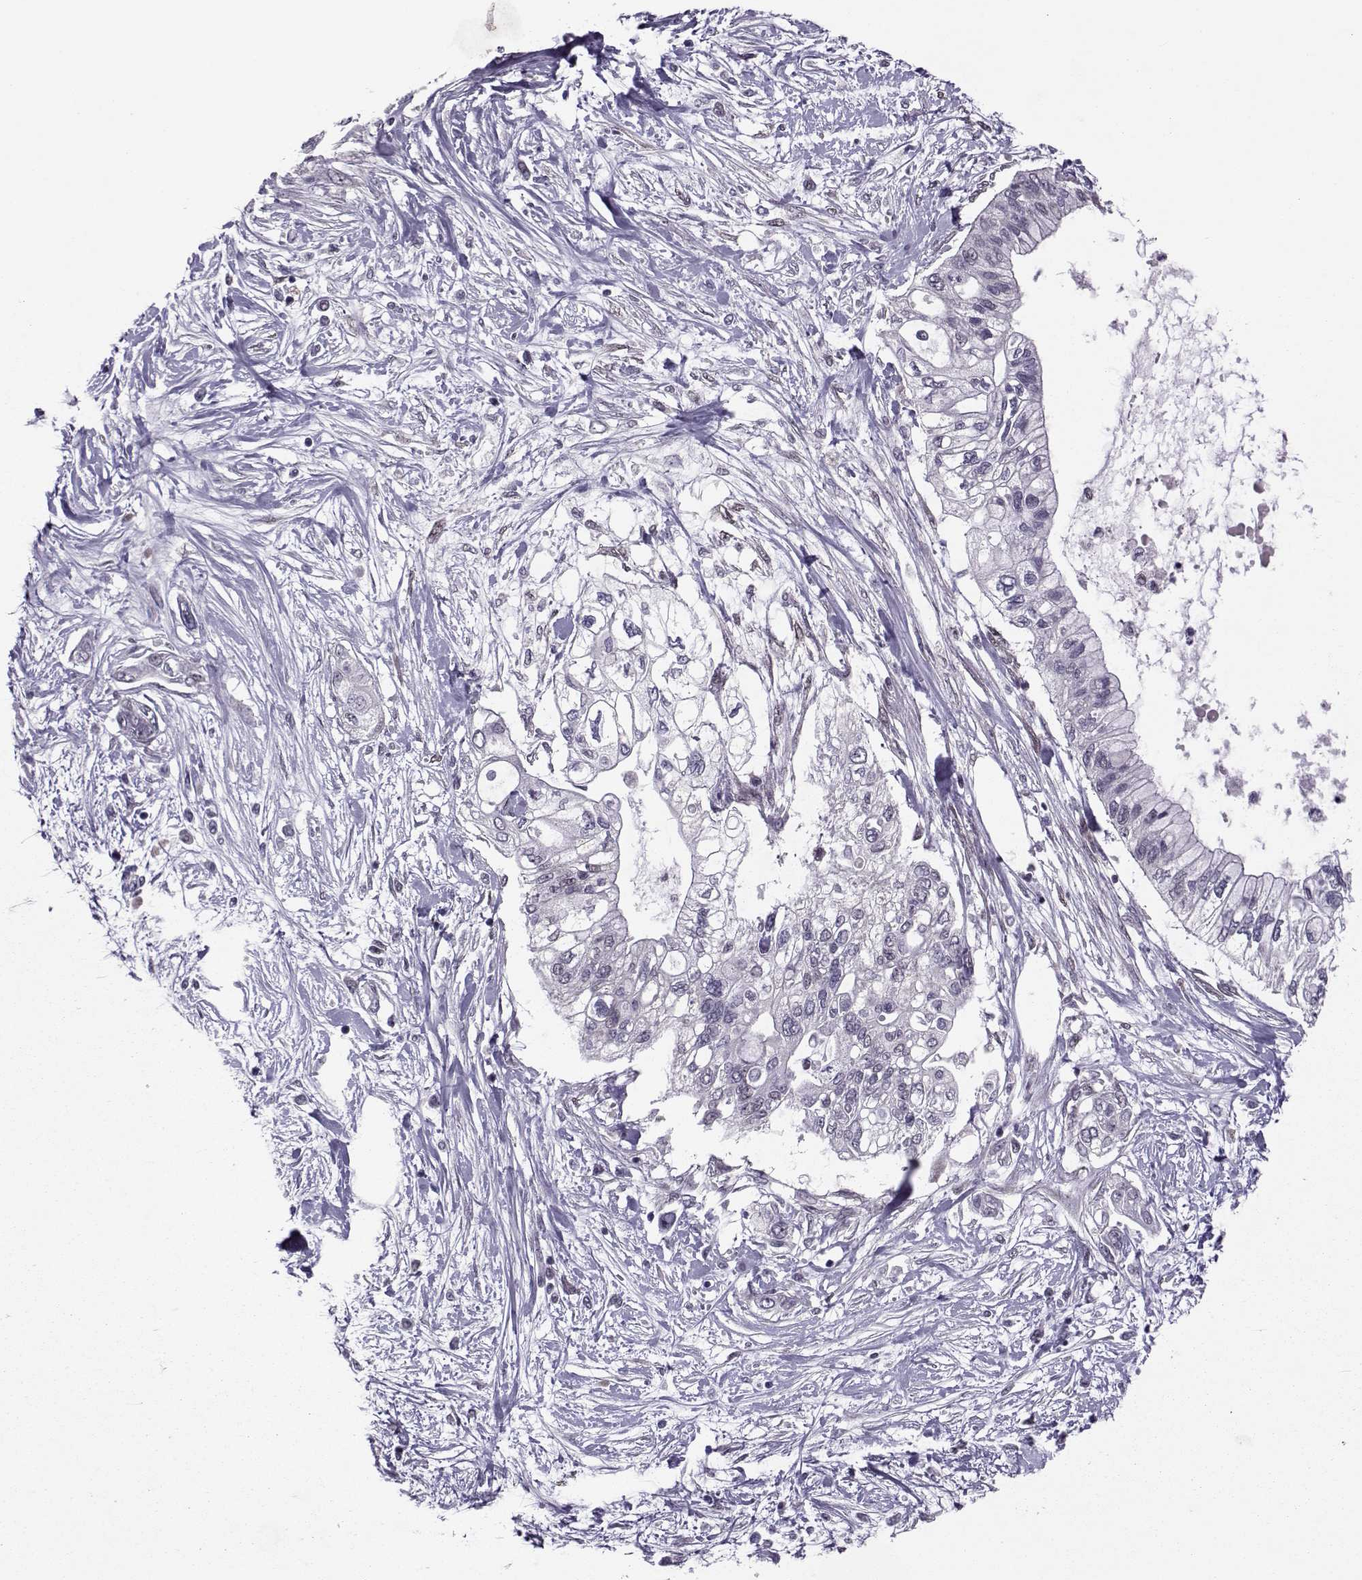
{"staining": {"intensity": "negative", "quantity": "none", "location": "none"}, "tissue": "pancreatic cancer", "cell_type": "Tumor cells", "image_type": "cancer", "snomed": [{"axis": "morphology", "description": "Adenocarcinoma, NOS"}, {"axis": "topography", "description": "Pancreas"}], "caption": "High power microscopy histopathology image of an immunohistochemistry photomicrograph of adenocarcinoma (pancreatic), revealing no significant staining in tumor cells.", "gene": "CDK4", "patient": {"sex": "female", "age": 77}}